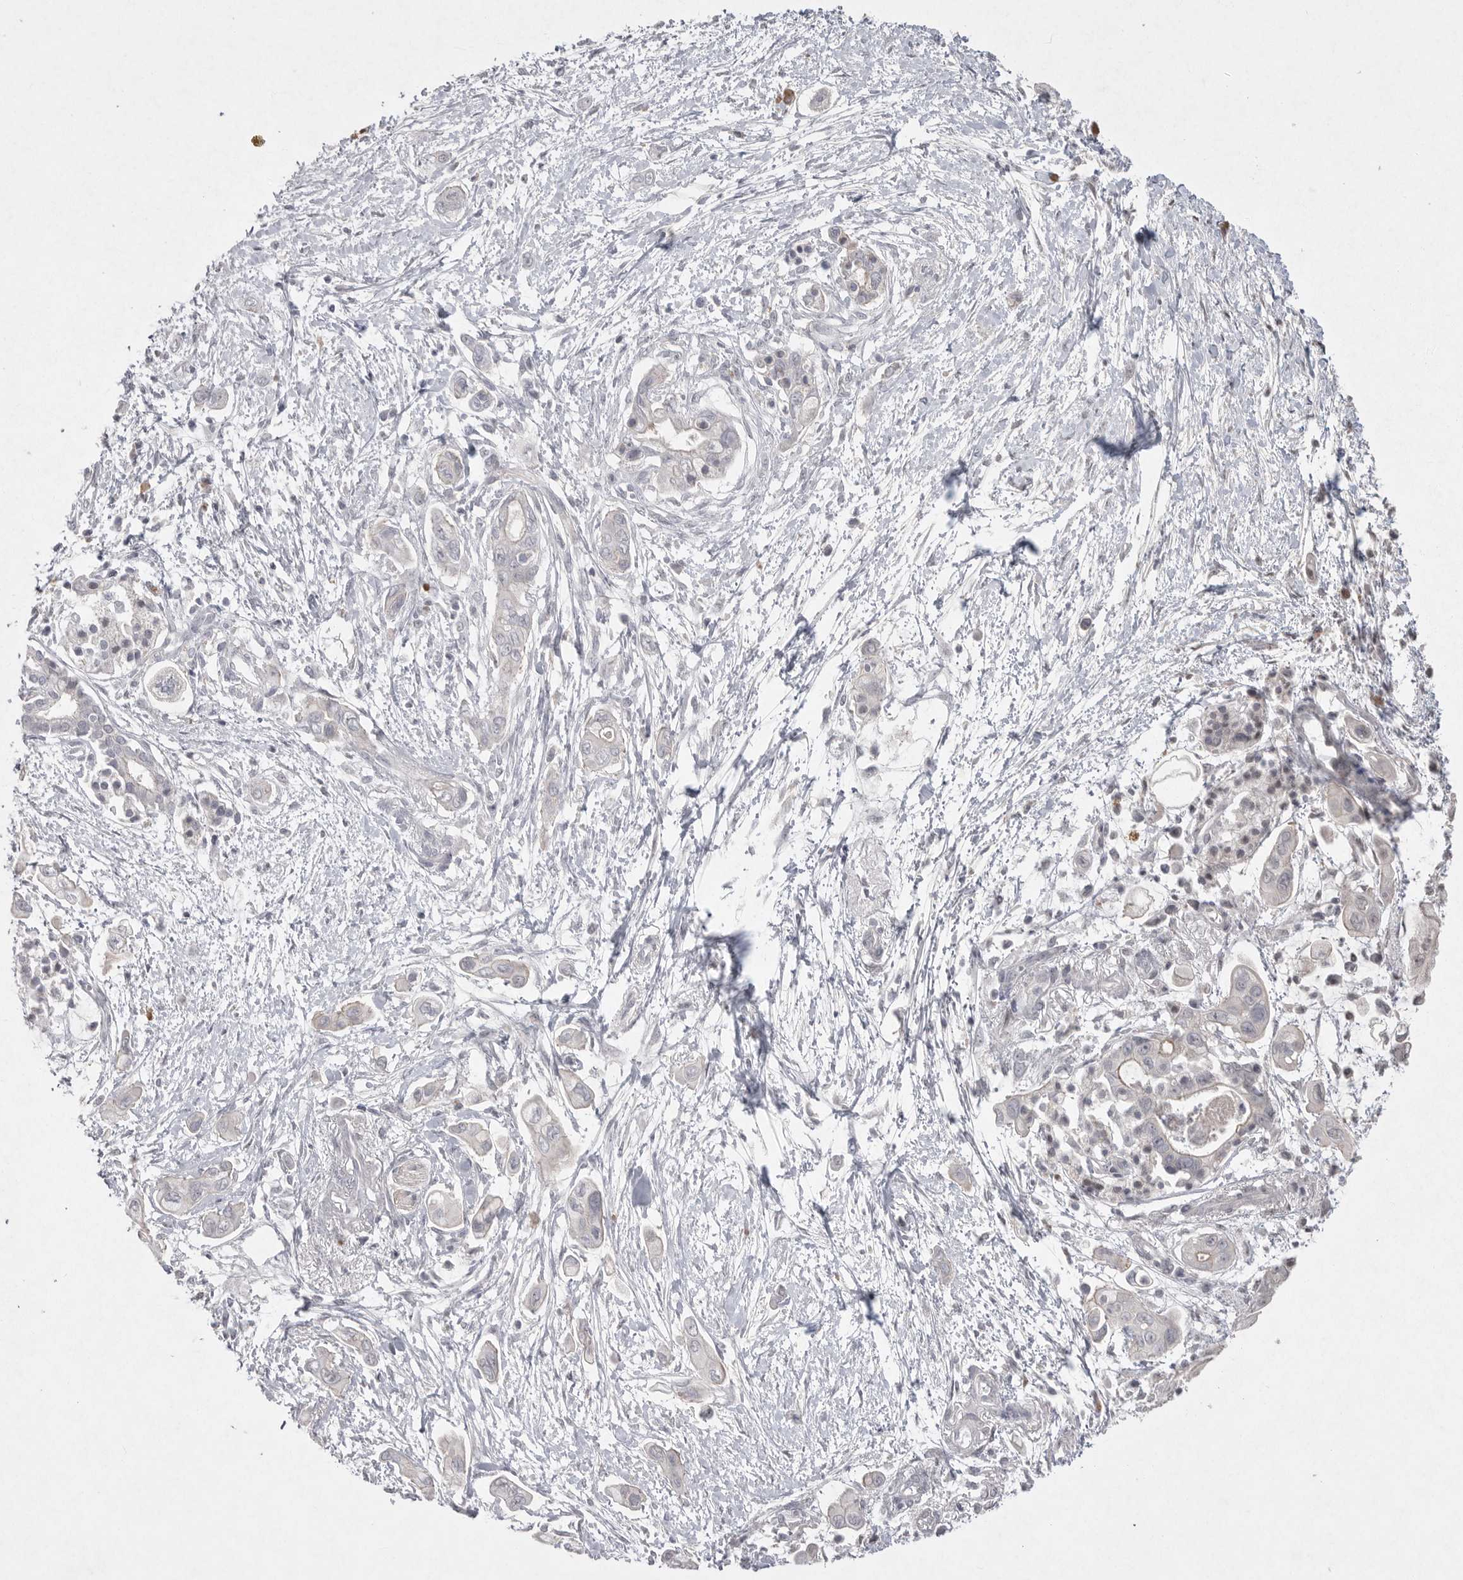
{"staining": {"intensity": "negative", "quantity": "none", "location": "none"}, "tissue": "pancreatic cancer", "cell_type": "Tumor cells", "image_type": "cancer", "snomed": [{"axis": "morphology", "description": "Adenocarcinoma, NOS"}, {"axis": "topography", "description": "Pancreas"}], "caption": "IHC image of neoplastic tissue: pancreatic adenocarcinoma stained with DAB shows no significant protein positivity in tumor cells.", "gene": "VANGL2", "patient": {"sex": "male", "age": 59}}